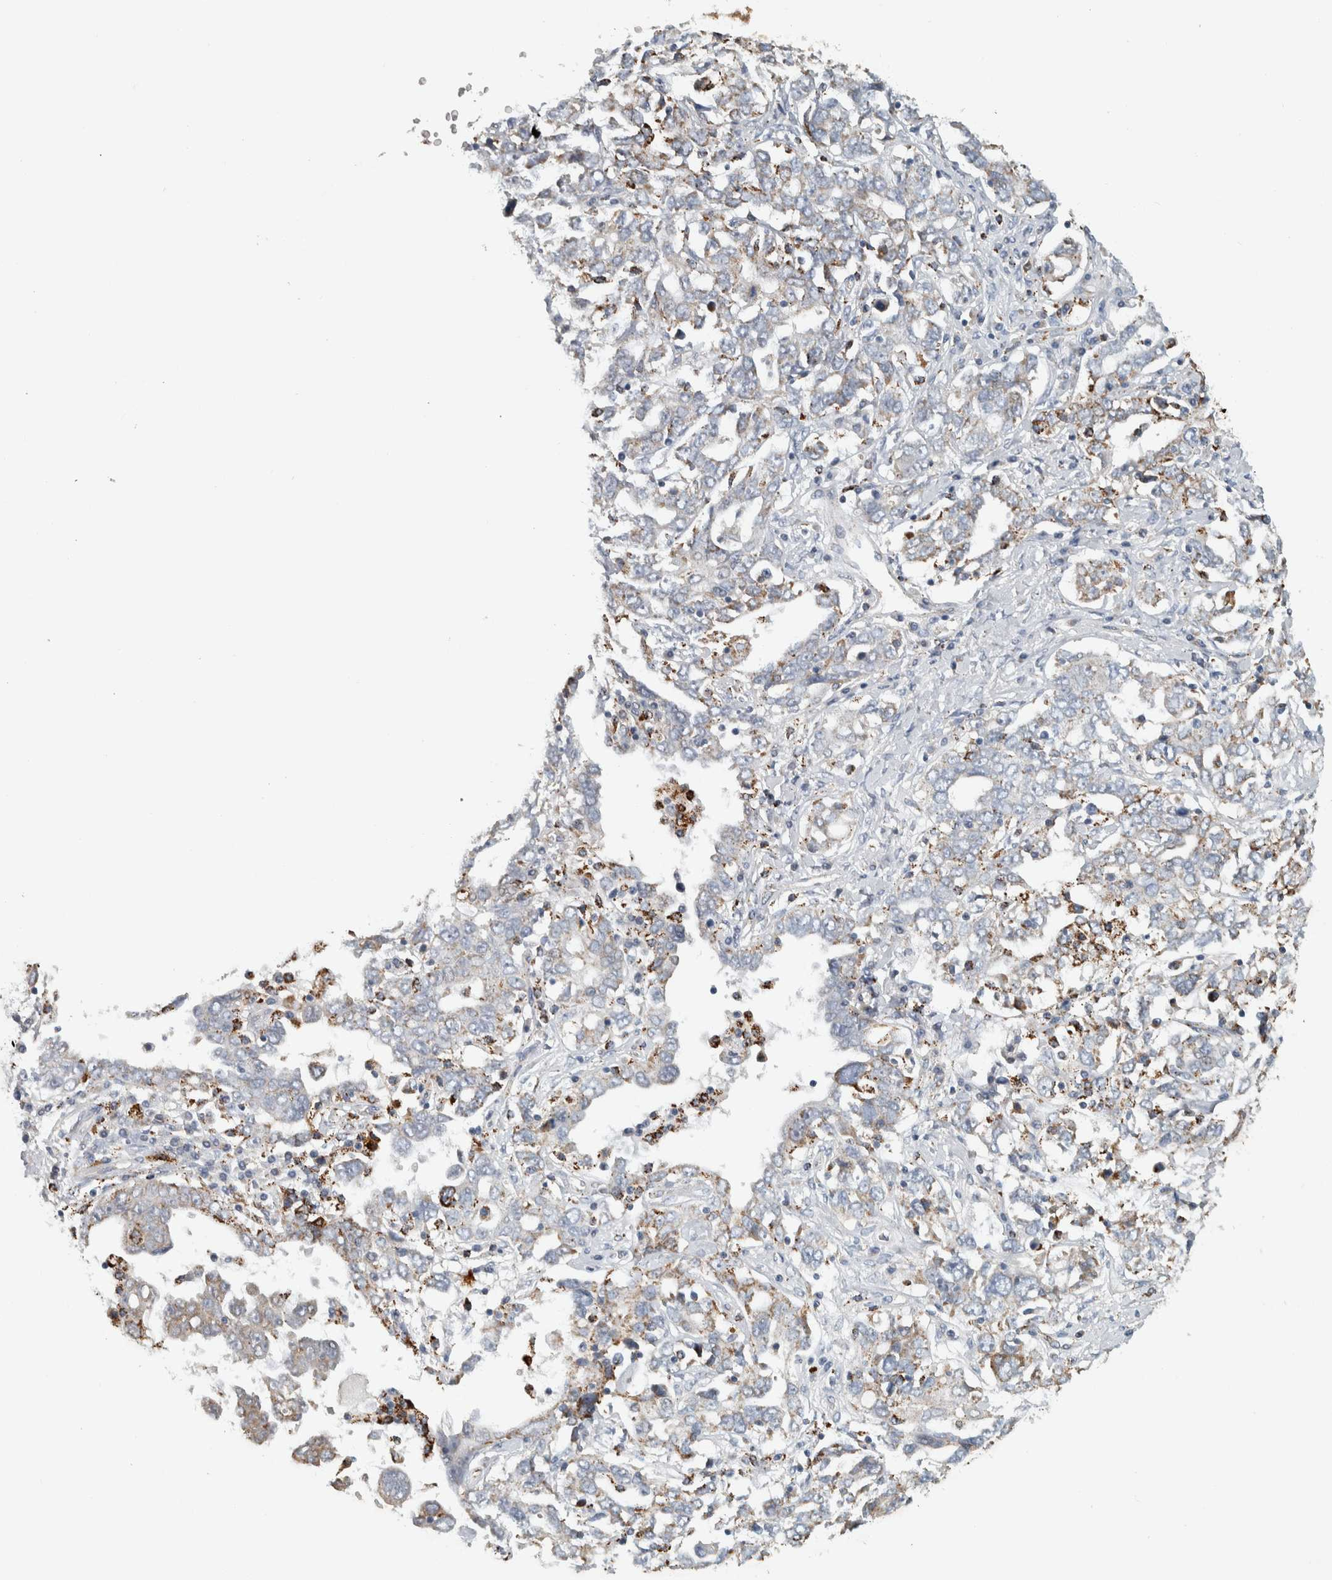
{"staining": {"intensity": "moderate", "quantity": "<25%", "location": "cytoplasmic/membranous"}, "tissue": "ovarian cancer", "cell_type": "Tumor cells", "image_type": "cancer", "snomed": [{"axis": "morphology", "description": "Cystadenocarcinoma, mucinous, NOS"}, {"axis": "topography", "description": "Ovary"}], "caption": "A high-resolution micrograph shows IHC staining of ovarian mucinous cystadenocarcinoma, which shows moderate cytoplasmic/membranous expression in about <25% of tumor cells.", "gene": "FAM78A", "patient": {"sex": "female", "age": 73}}